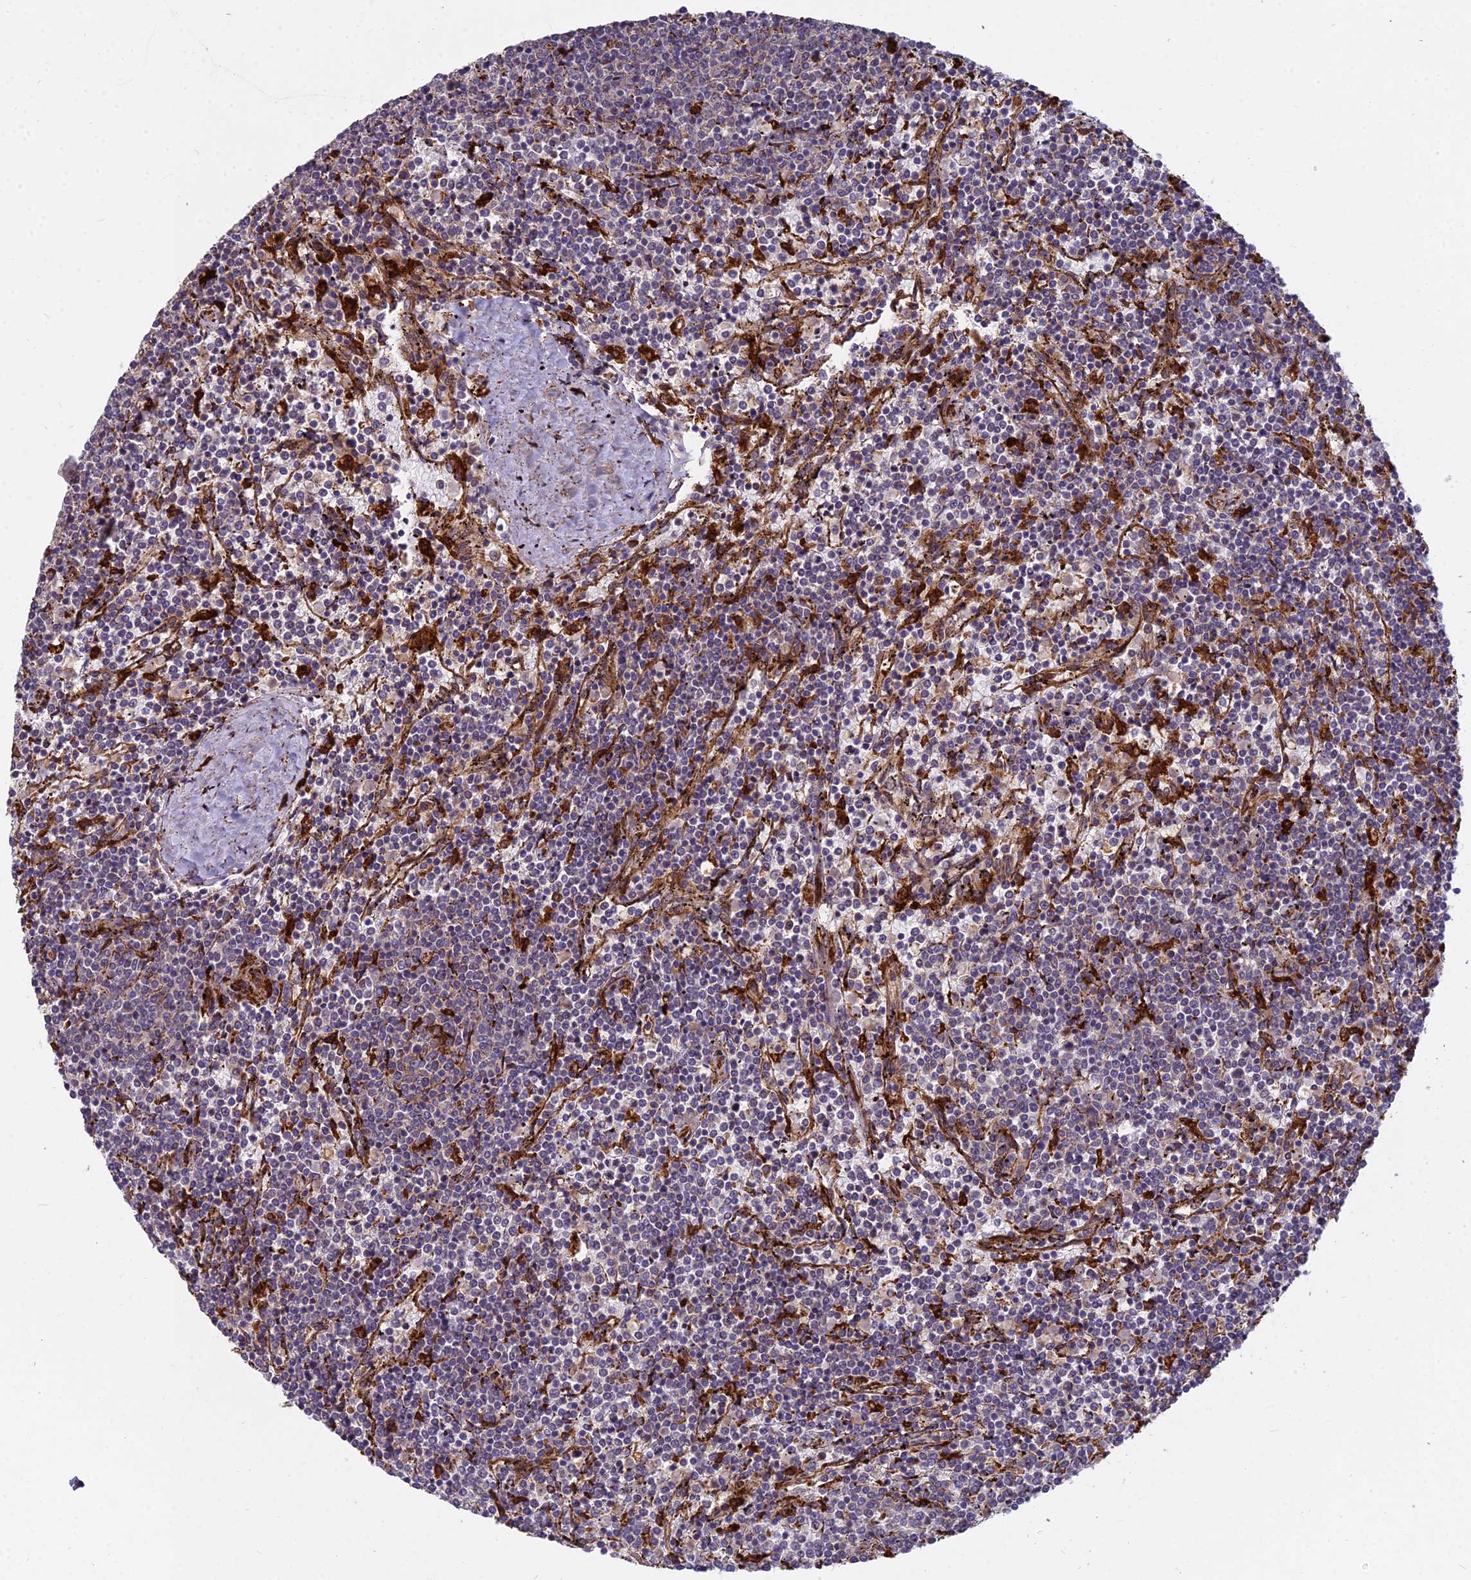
{"staining": {"intensity": "weak", "quantity": "<25%", "location": "cytoplasmic/membranous"}, "tissue": "lymphoma", "cell_type": "Tumor cells", "image_type": "cancer", "snomed": [{"axis": "morphology", "description": "Malignant lymphoma, non-Hodgkin's type, Low grade"}, {"axis": "topography", "description": "Spleen"}], "caption": "The image reveals no significant staining in tumor cells of malignant lymphoma, non-Hodgkin's type (low-grade).", "gene": "NDUFAF7", "patient": {"sex": "female", "age": 50}}